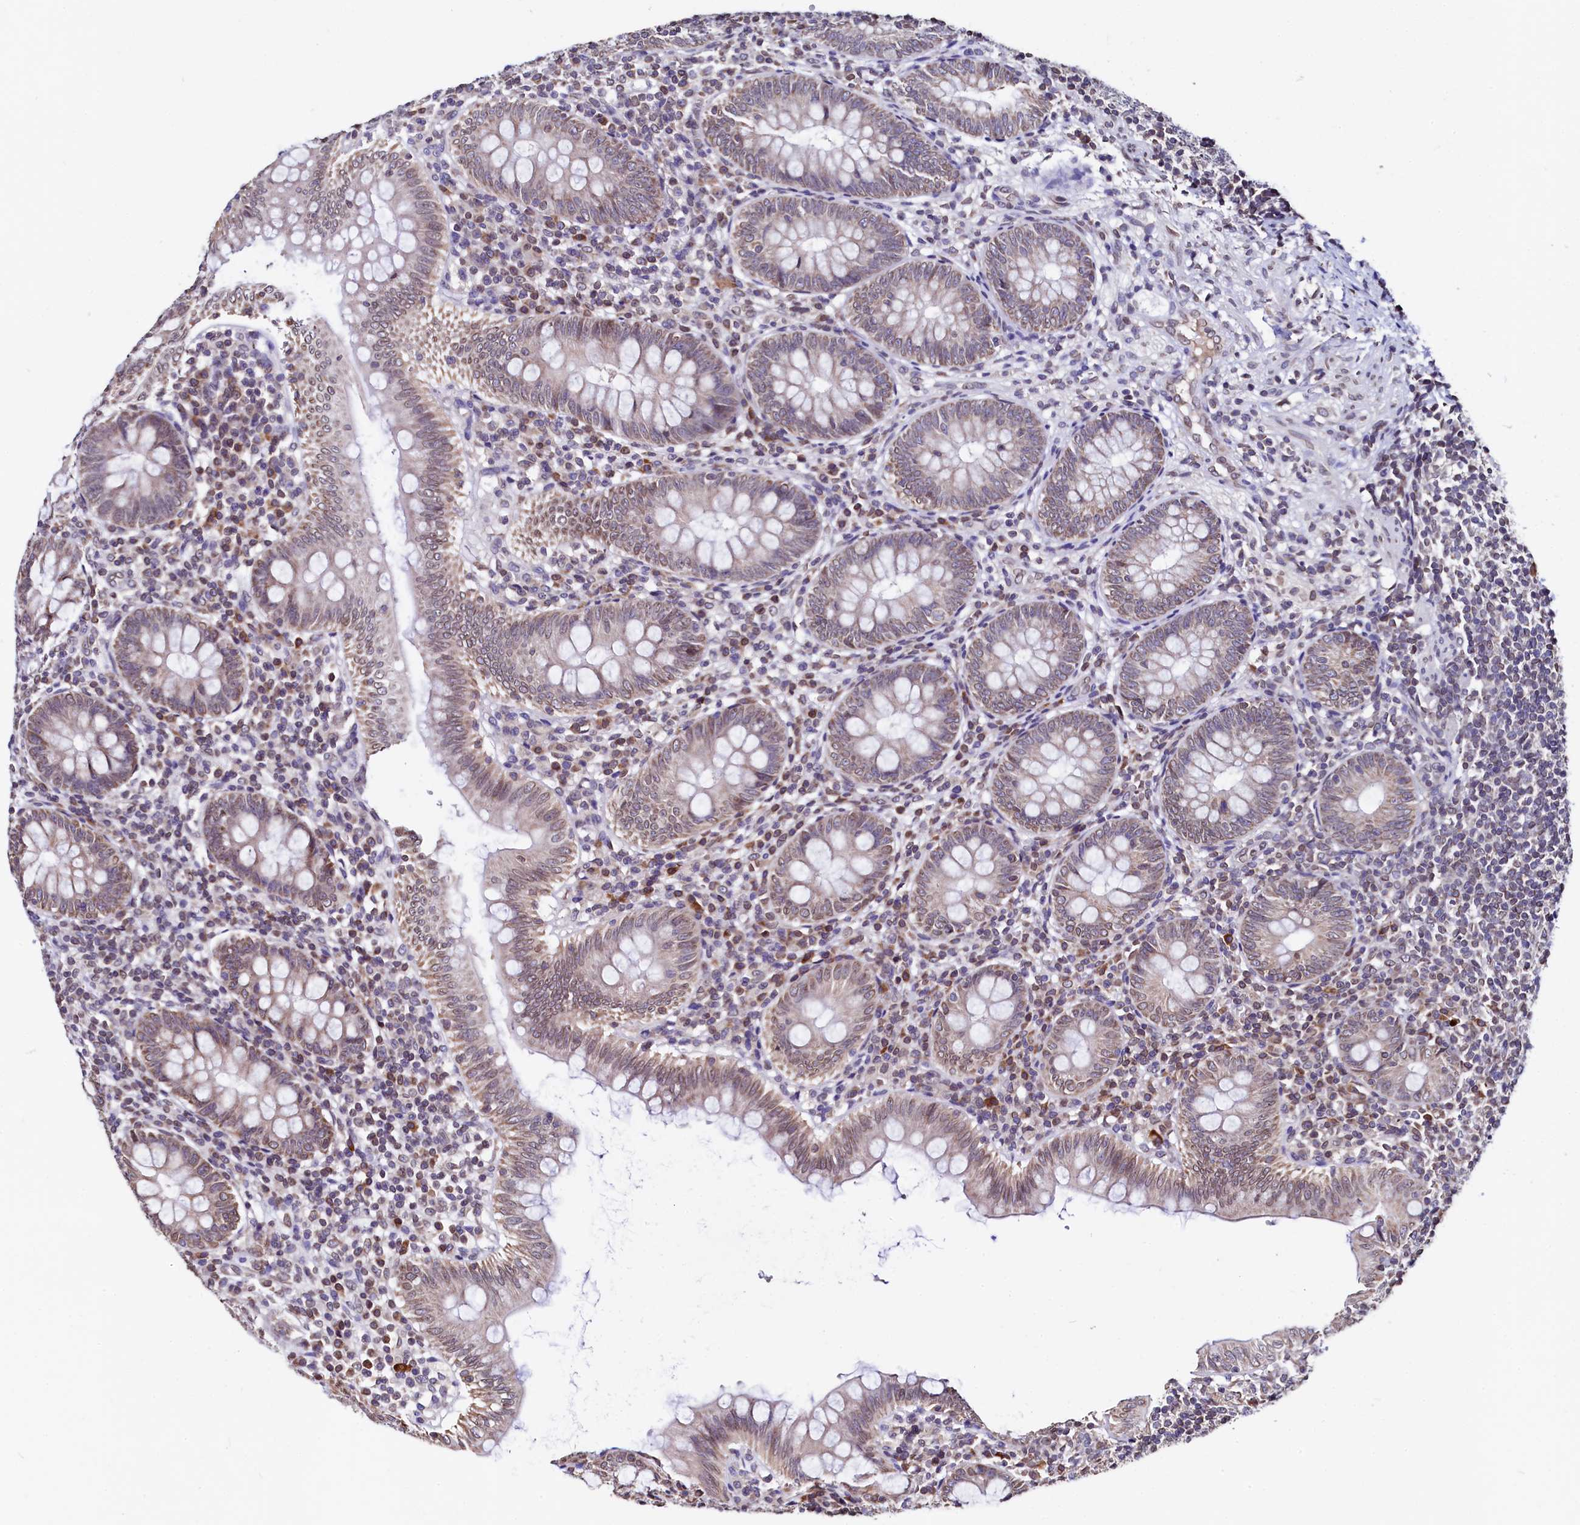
{"staining": {"intensity": "weak", "quantity": ">75%", "location": "cytoplasmic/membranous"}, "tissue": "appendix", "cell_type": "Glandular cells", "image_type": "normal", "snomed": [{"axis": "morphology", "description": "Normal tissue, NOS"}, {"axis": "topography", "description": "Appendix"}], "caption": "This micrograph shows immunohistochemistry (IHC) staining of unremarkable appendix, with low weak cytoplasmic/membranous staining in approximately >75% of glandular cells.", "gene": "HAND1", "patient": {"sex": "male", "age": 14}}